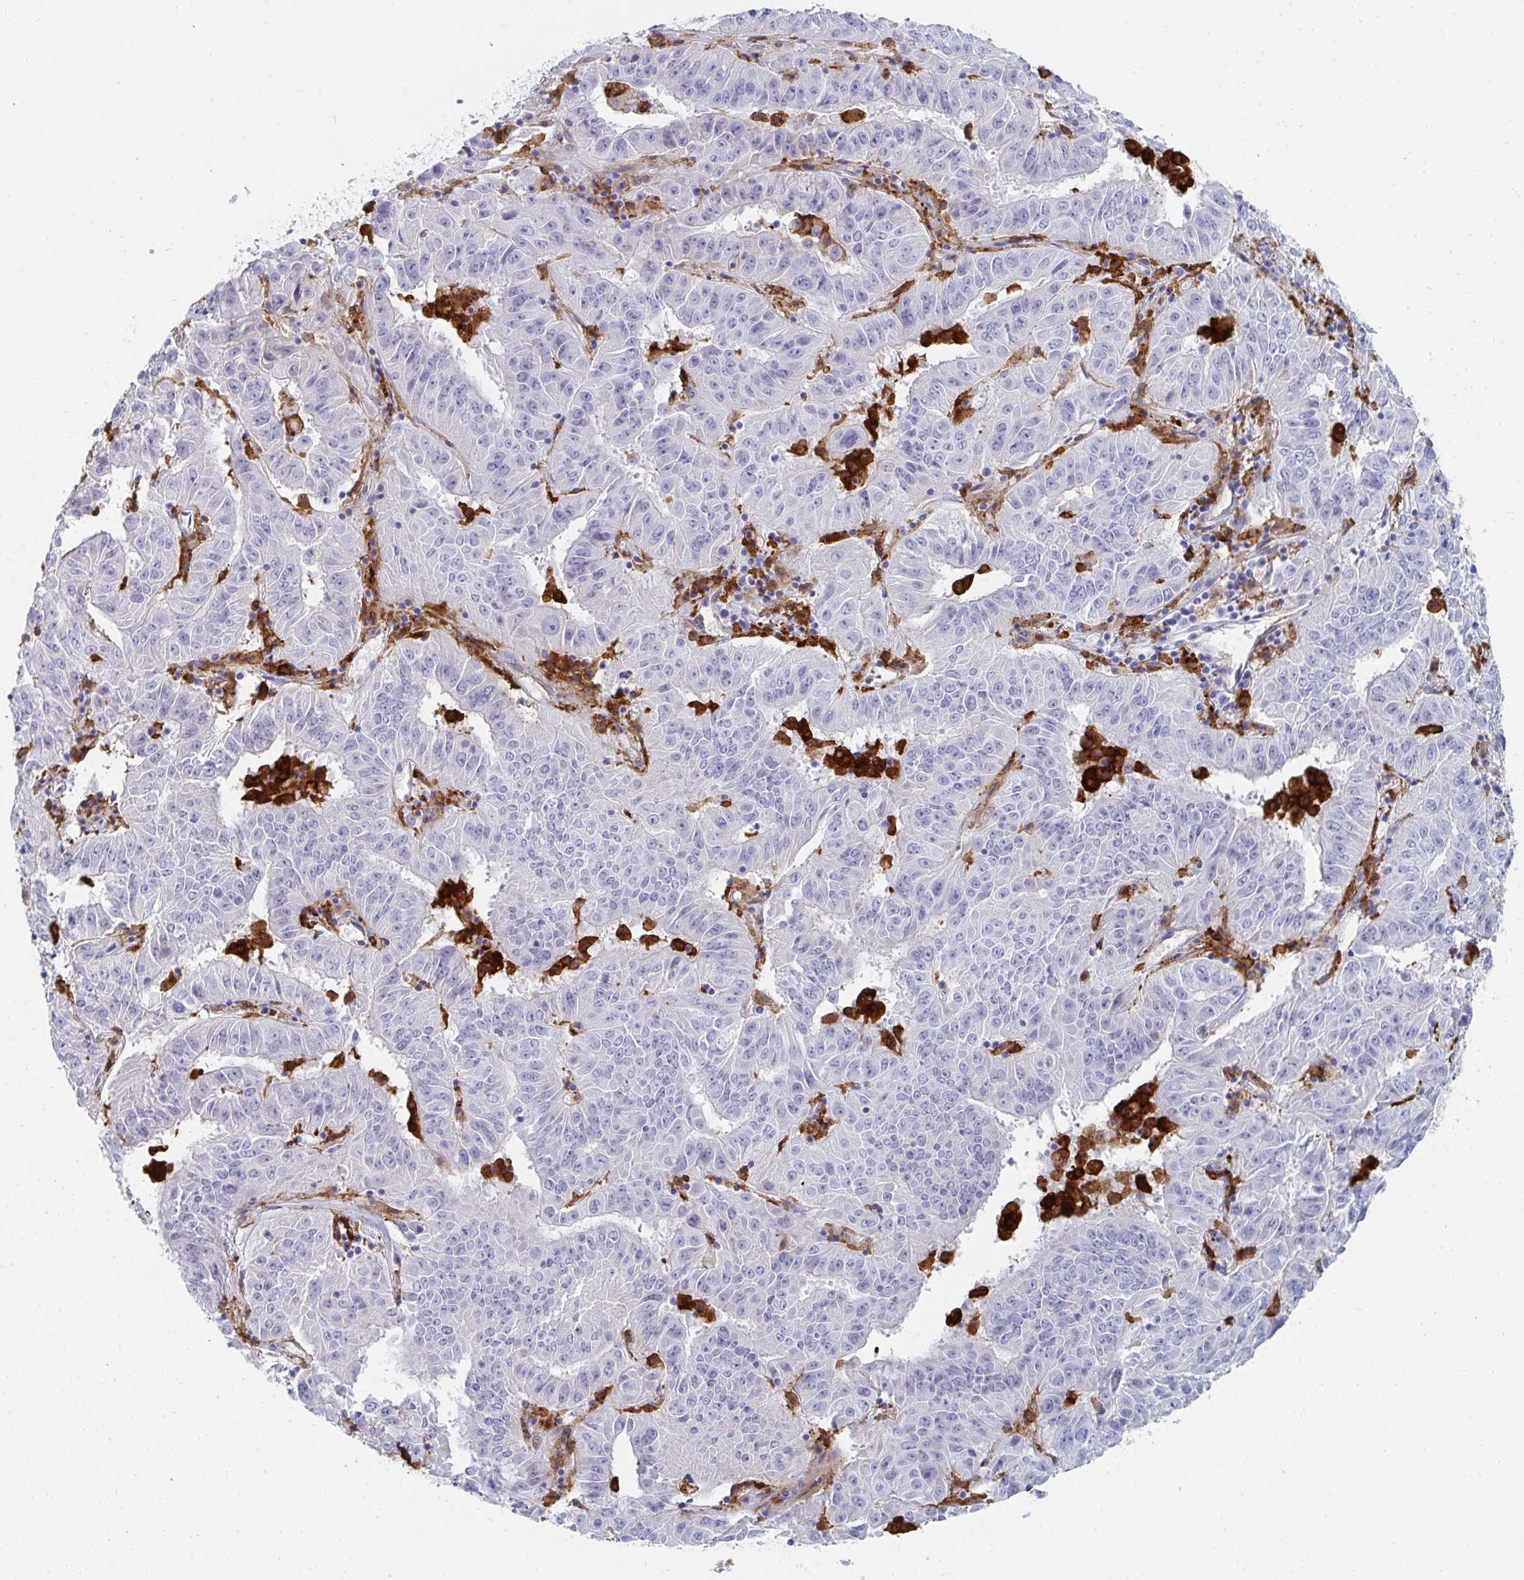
{"staining": {"intensity": "negative", "quantity": "none", "location": "none"}, "tissue": "pancreatic cancer", "cell_type": "Tumor cells", "image_type": "cancer", "snomed": [{"axis": "morphology", "description": "Adenocarcinoma, NOS"}, {"axis": "topography", "description": "Pancreas"}], "caption": "Immunohistochemical staining of pancreatic cancer exhibits no significant expression in tumor cells.", "gene": "DAB2", "patient": {"sex": "male", "age": 63}}